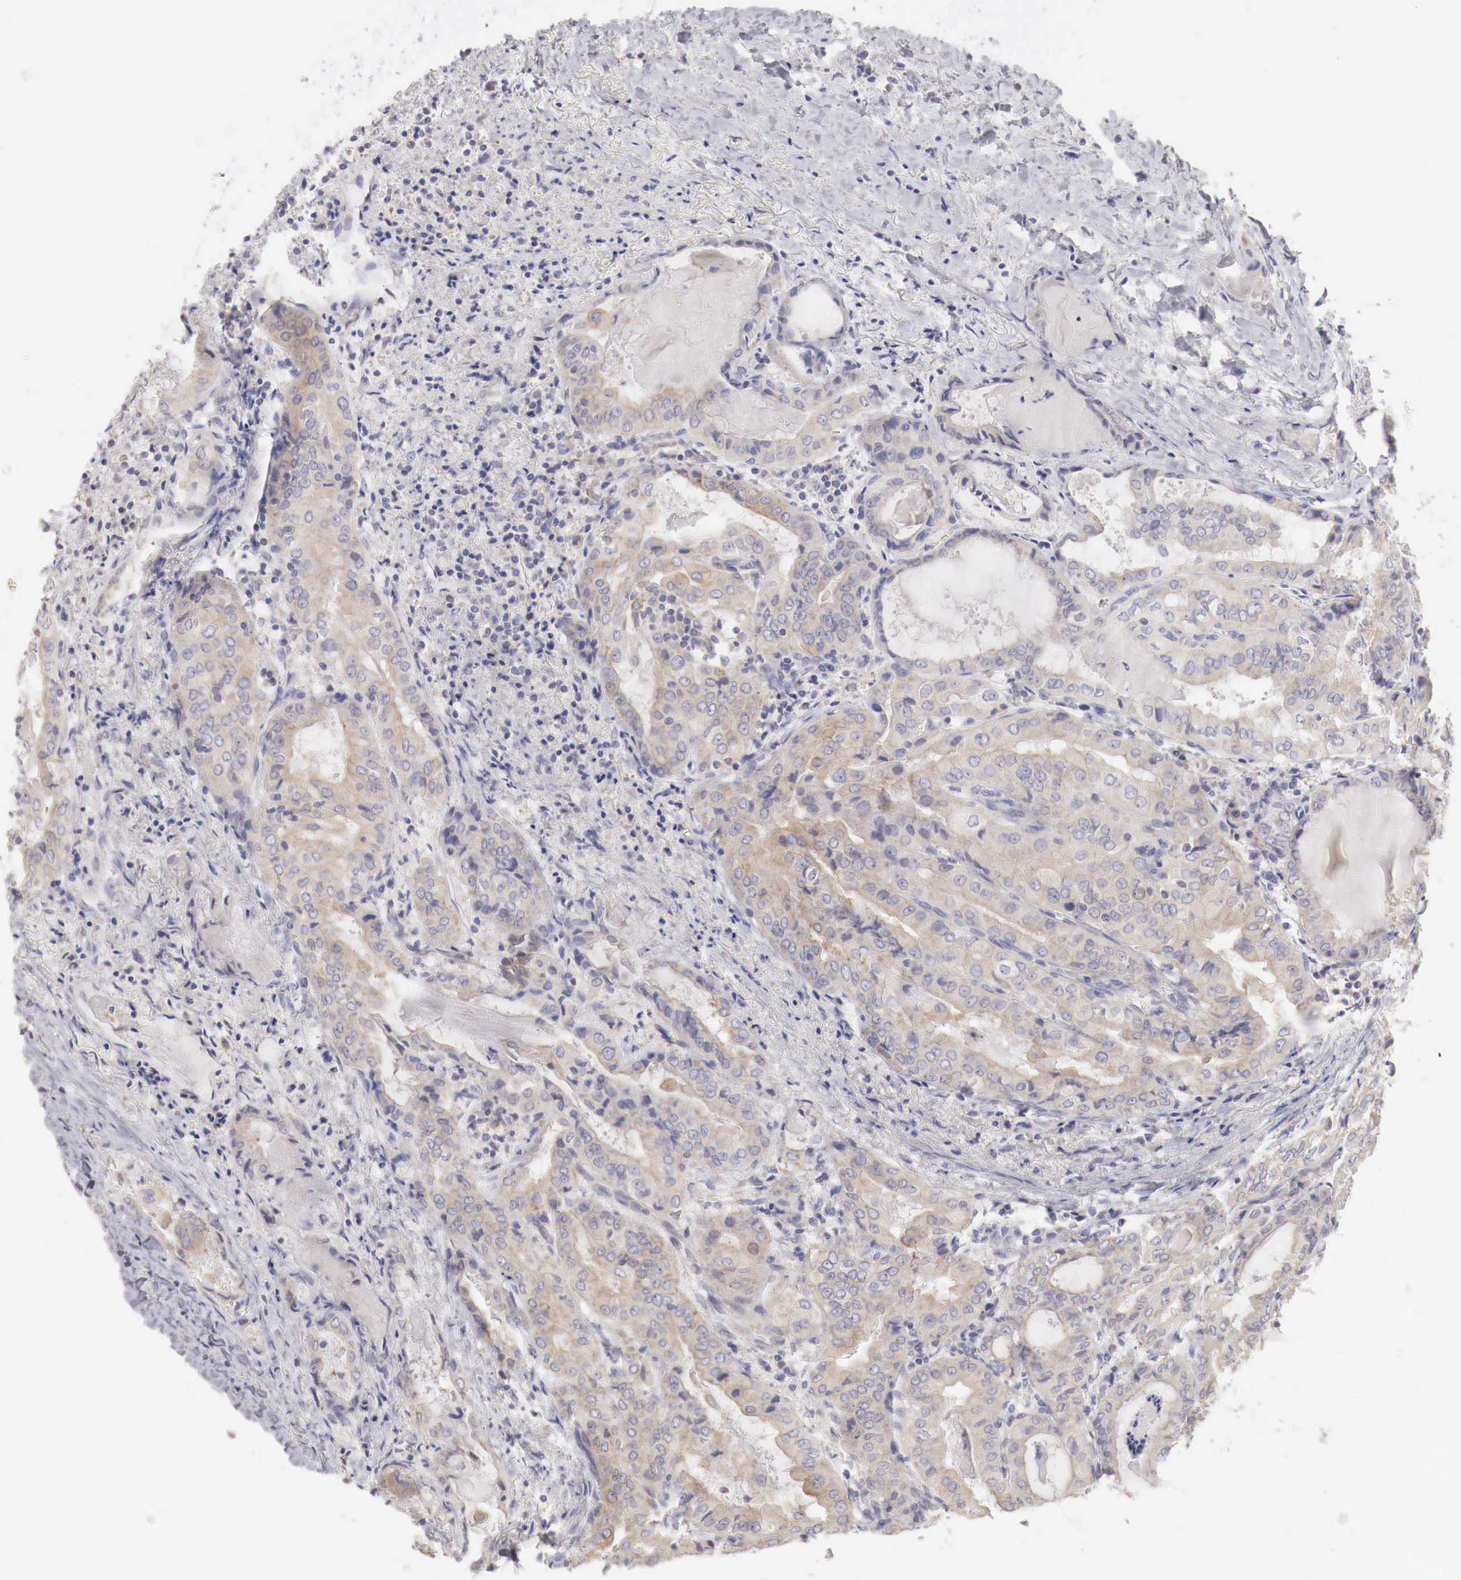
{"staining": {"intensity": "weak", "quantity": ">75%", "location": "cytoplasmic/membranous"}, "tissue": "thyroid cancer", "cell_type": "Tumor cells", "image_type": "cancer", "snomed": [{"axis": "morphology", "description": "Papillary adenocarcinoma, NOS"}, {"axis": "topography", "description": "Thyroid gland"}], "caption": "Tumor cells display weak cytoplasmic/membranous staining in about >75% of cells in thyroid papillary adenocarcinoma.", "gene": "NSDHL", "patient": {"sex": "female", "age": 71}}